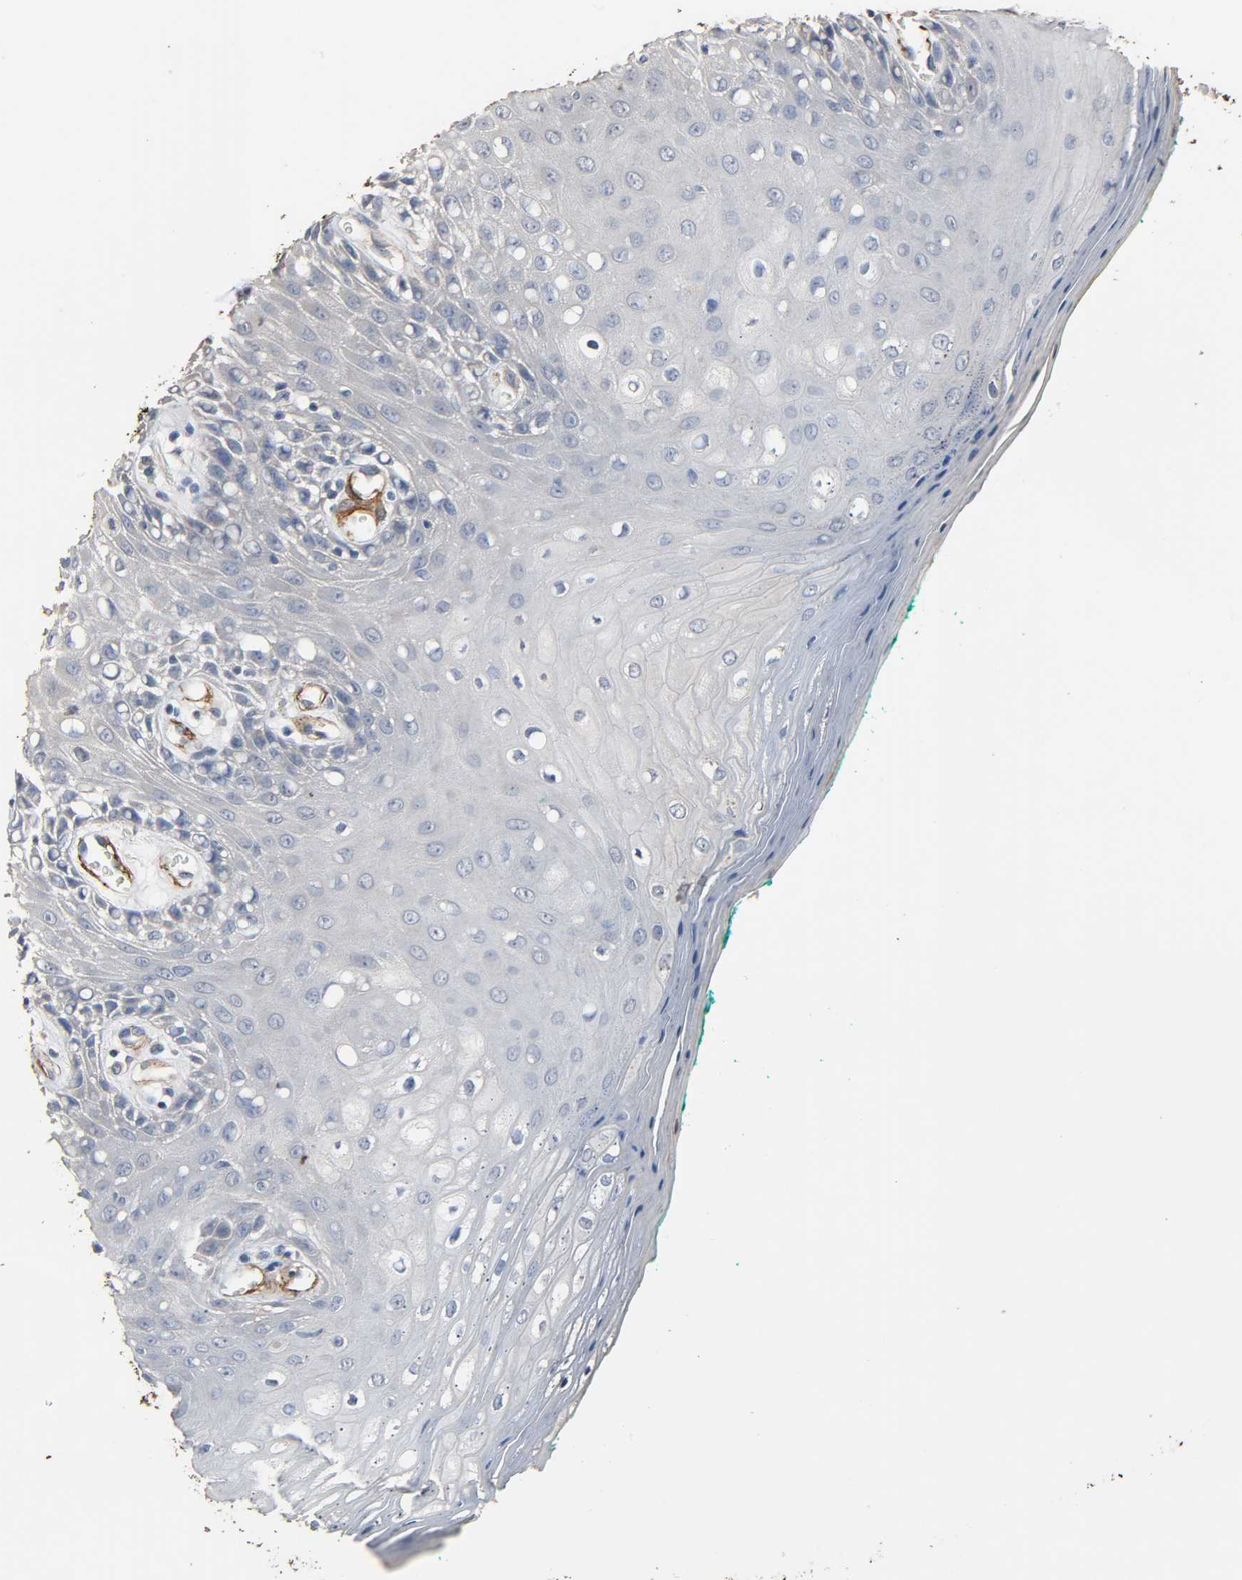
{"staining": {"intensity": "negative", "quantity": "none", "location": "none"}, "tissue": "oral mucosa", "cell_type": "Squamous epithelial cells", "image_type": "normal", "snomed": [{"axis": "morphology", "description": "Normal tissue, NOS"}, {"axis": "morphology", "description": "Squamous cell carcinoma, NOS"}, {"axis": "topography", "description": "Skeletal muscle"}, {"axis": "topography", "description": "Oral tissue"}, {"axis": "topography", "description": "Head-Neck"}], "caption": "An immunohistochemistry (IHC) histopathology image of unremarkable oral mucosa is shown. There is no staining in squamous epithelial cells of oral mucosa.", "gene": "GSTA1", "patient": {"sex": "female", "age": 84}}